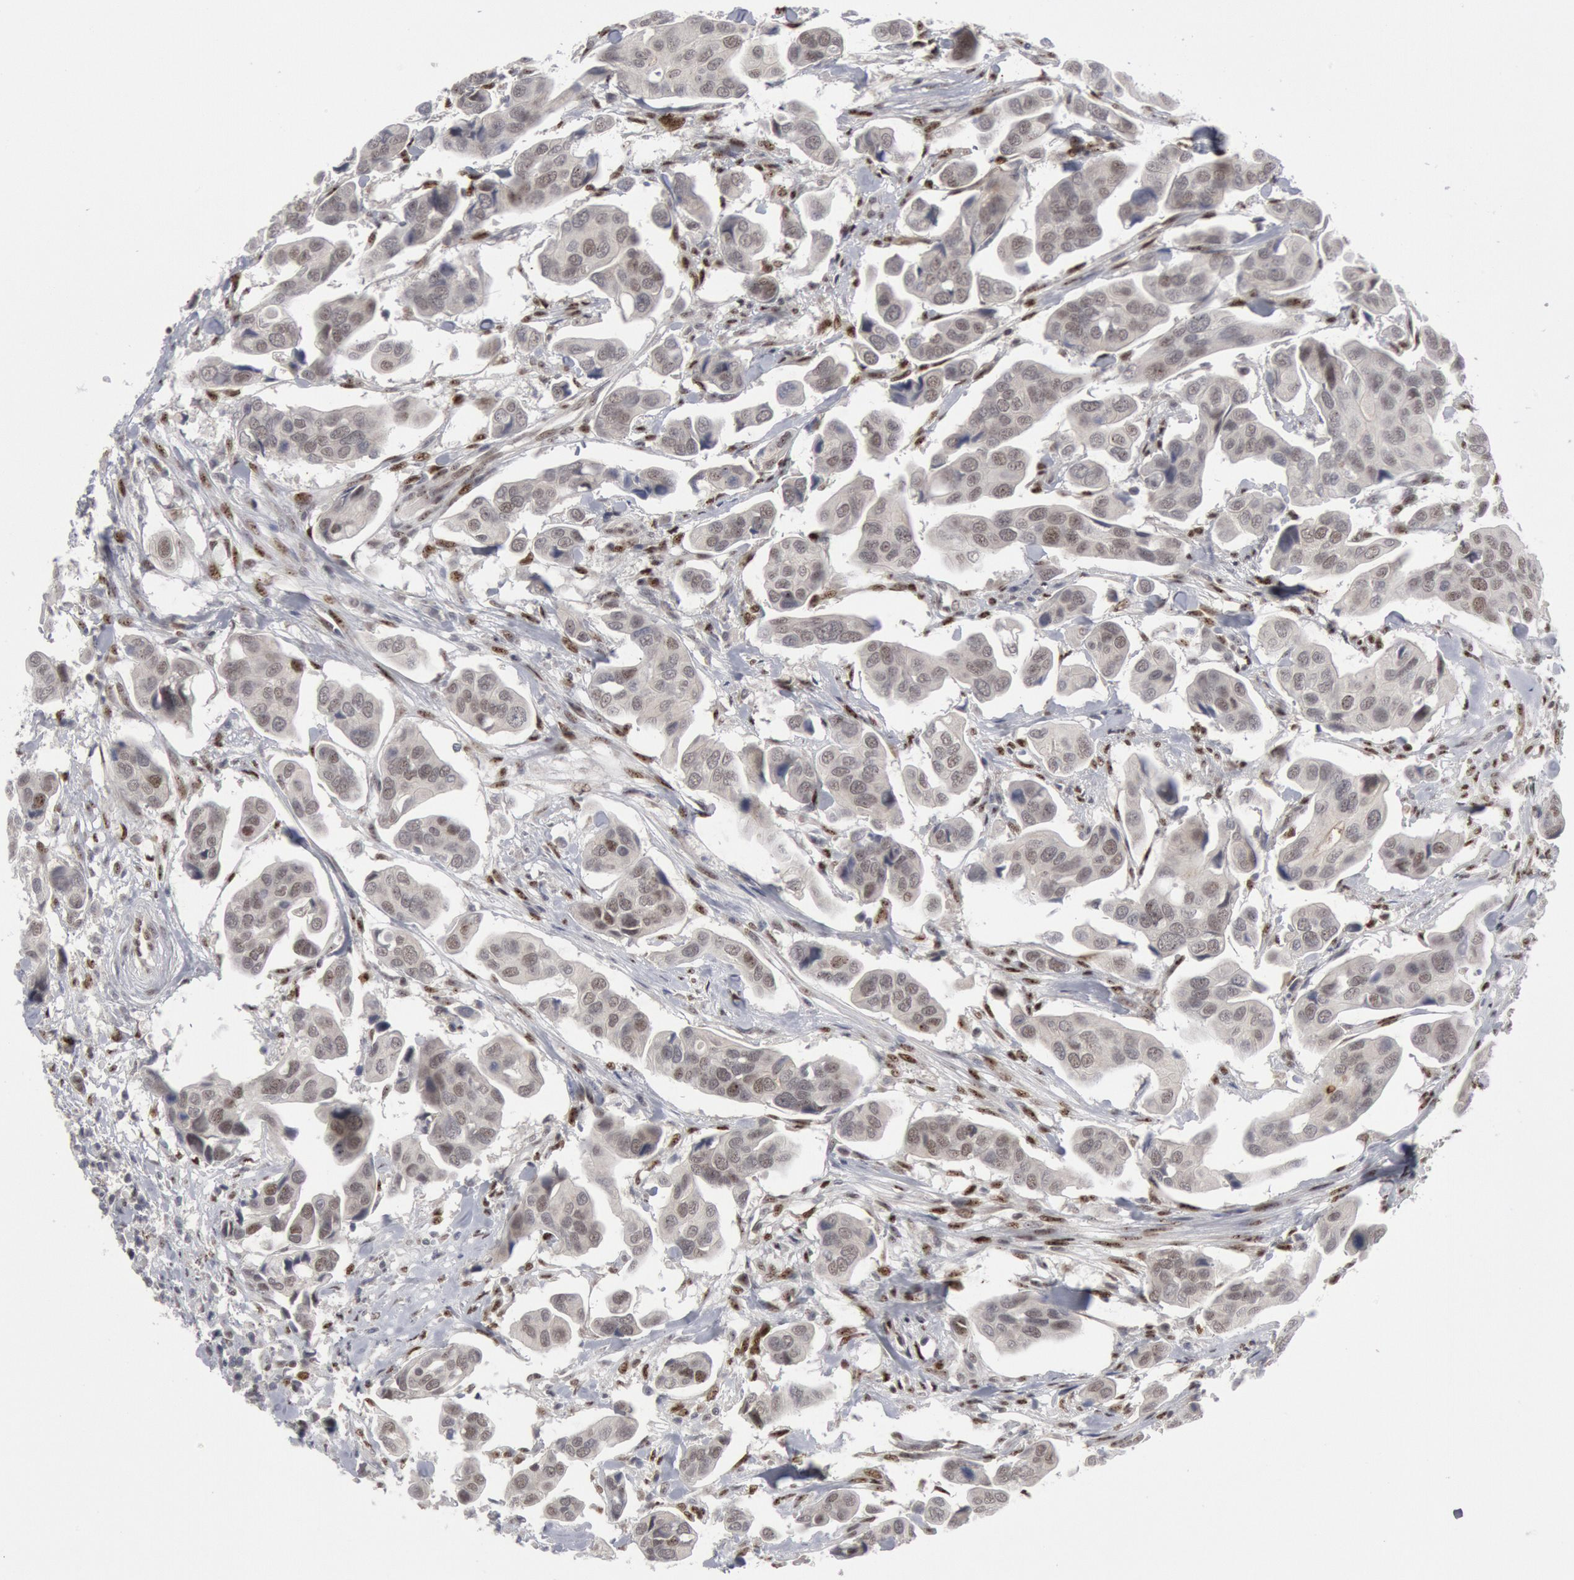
{"staining": {"intensity": "weak", "quantity": "<25%", "location": "nuclear"}, "tissue": "urothelial cancer", "cell_type": "Tumor cells", "image_type": "cancer", "snomed": [{"axis": "morphology", "description": "Adenocarcinoma, NOS"}, {"axis": "topography", "description": "Urinary bladder"}], "caption": "Immunohistochemical staining of adenocarcinoma reveals no significant positivity in tumor cells. Nuclei are stained in blue.", "gene": "FOXO1", "patient": {"sex": "male", "age": 61}}